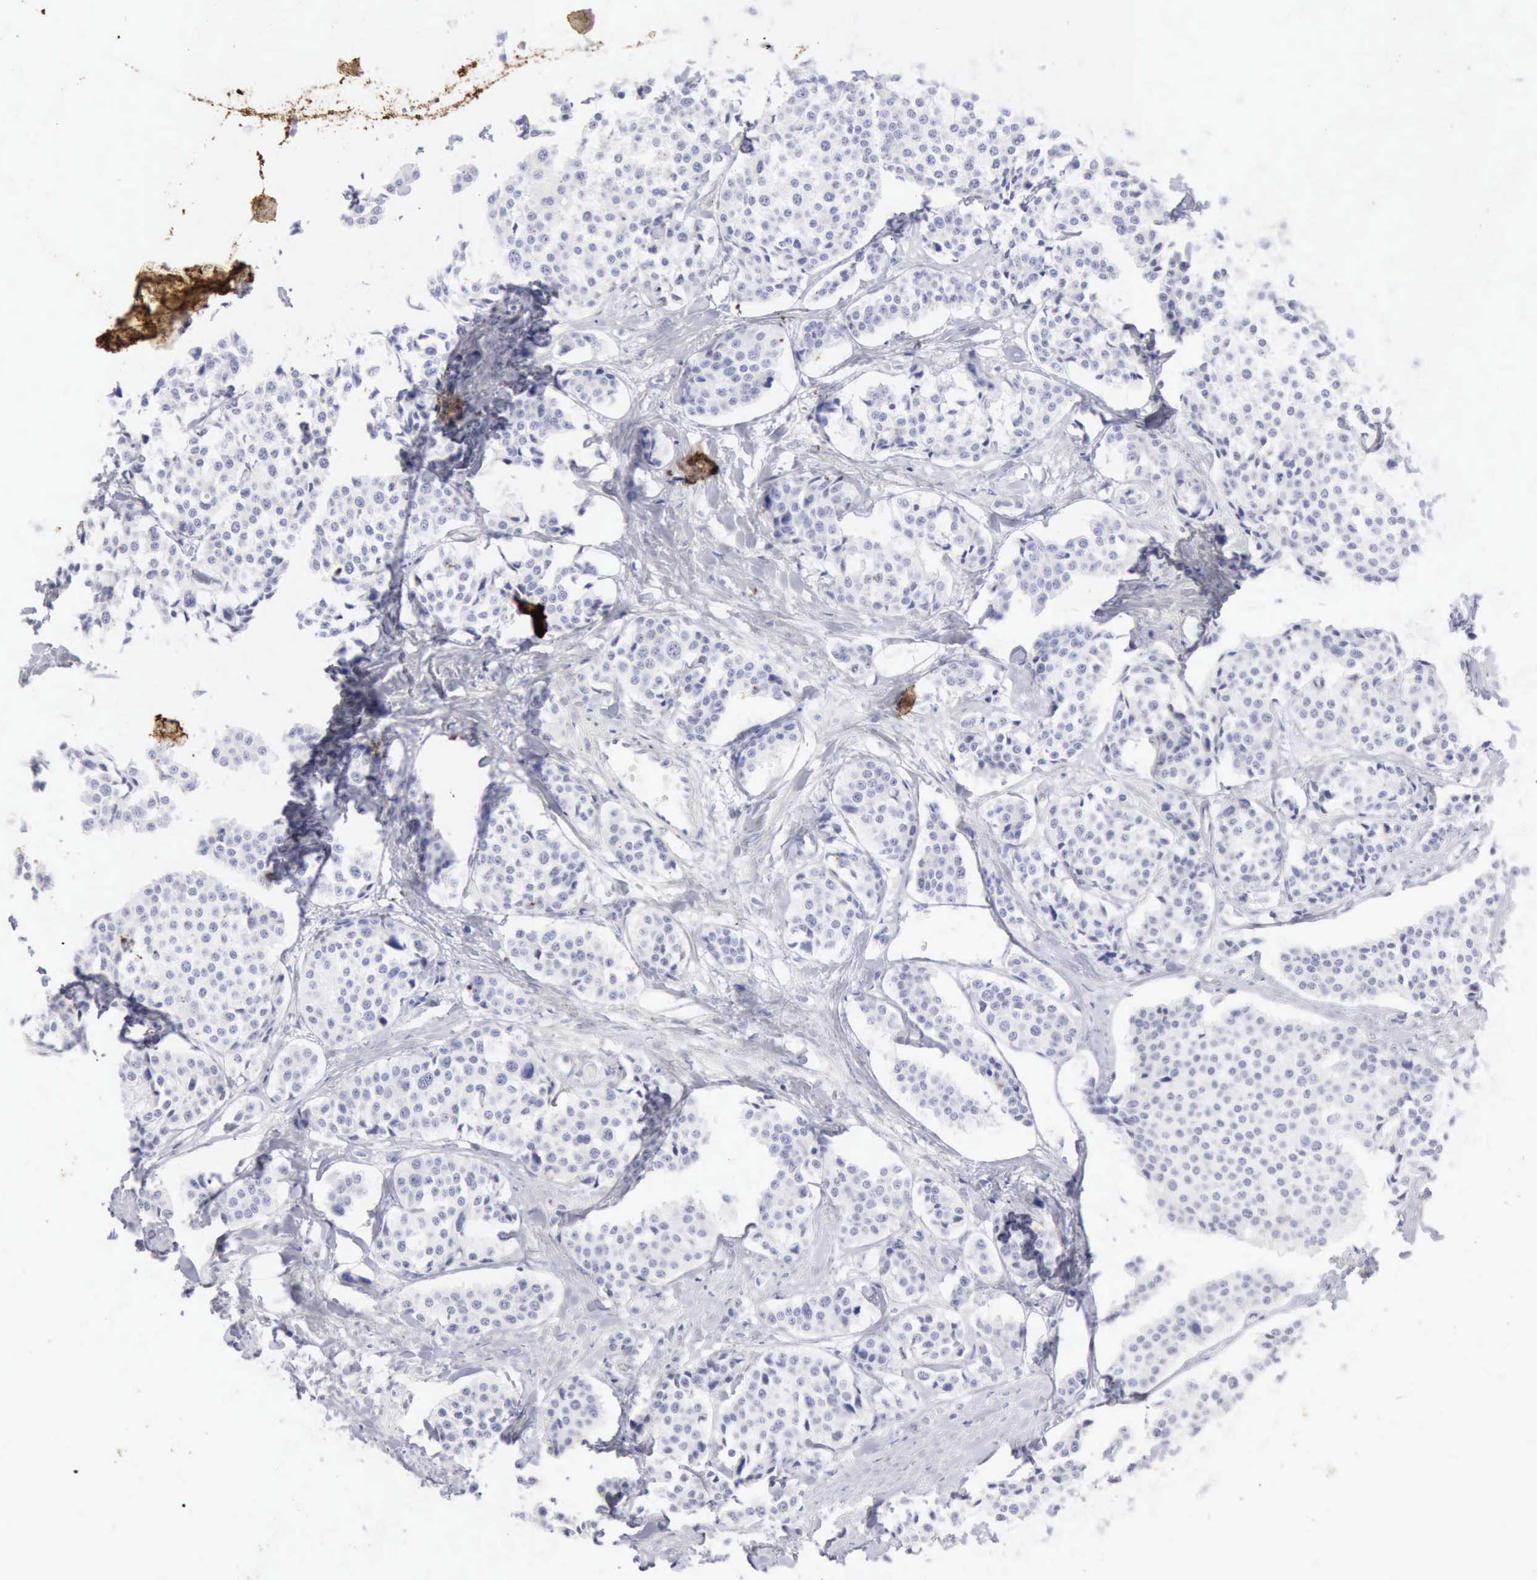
{"staining": {"intensity": "negative", "quantity": "none", "location": "none"}, "tissue": "carcinoid", "cell_type": "Tumor cells", "image_type": "cancer", "snomed": [{"axis": "morphology", "description": "Carcinoid, malignant, NOS"}, {"axis": "topography", "description": "Small intestine"}], "caption": "A histopathology image of human malignant carcinoid is negative for staining in tumor cells.", "gene": "KRT10", "patient": {"sex": "male", "age": 60}}